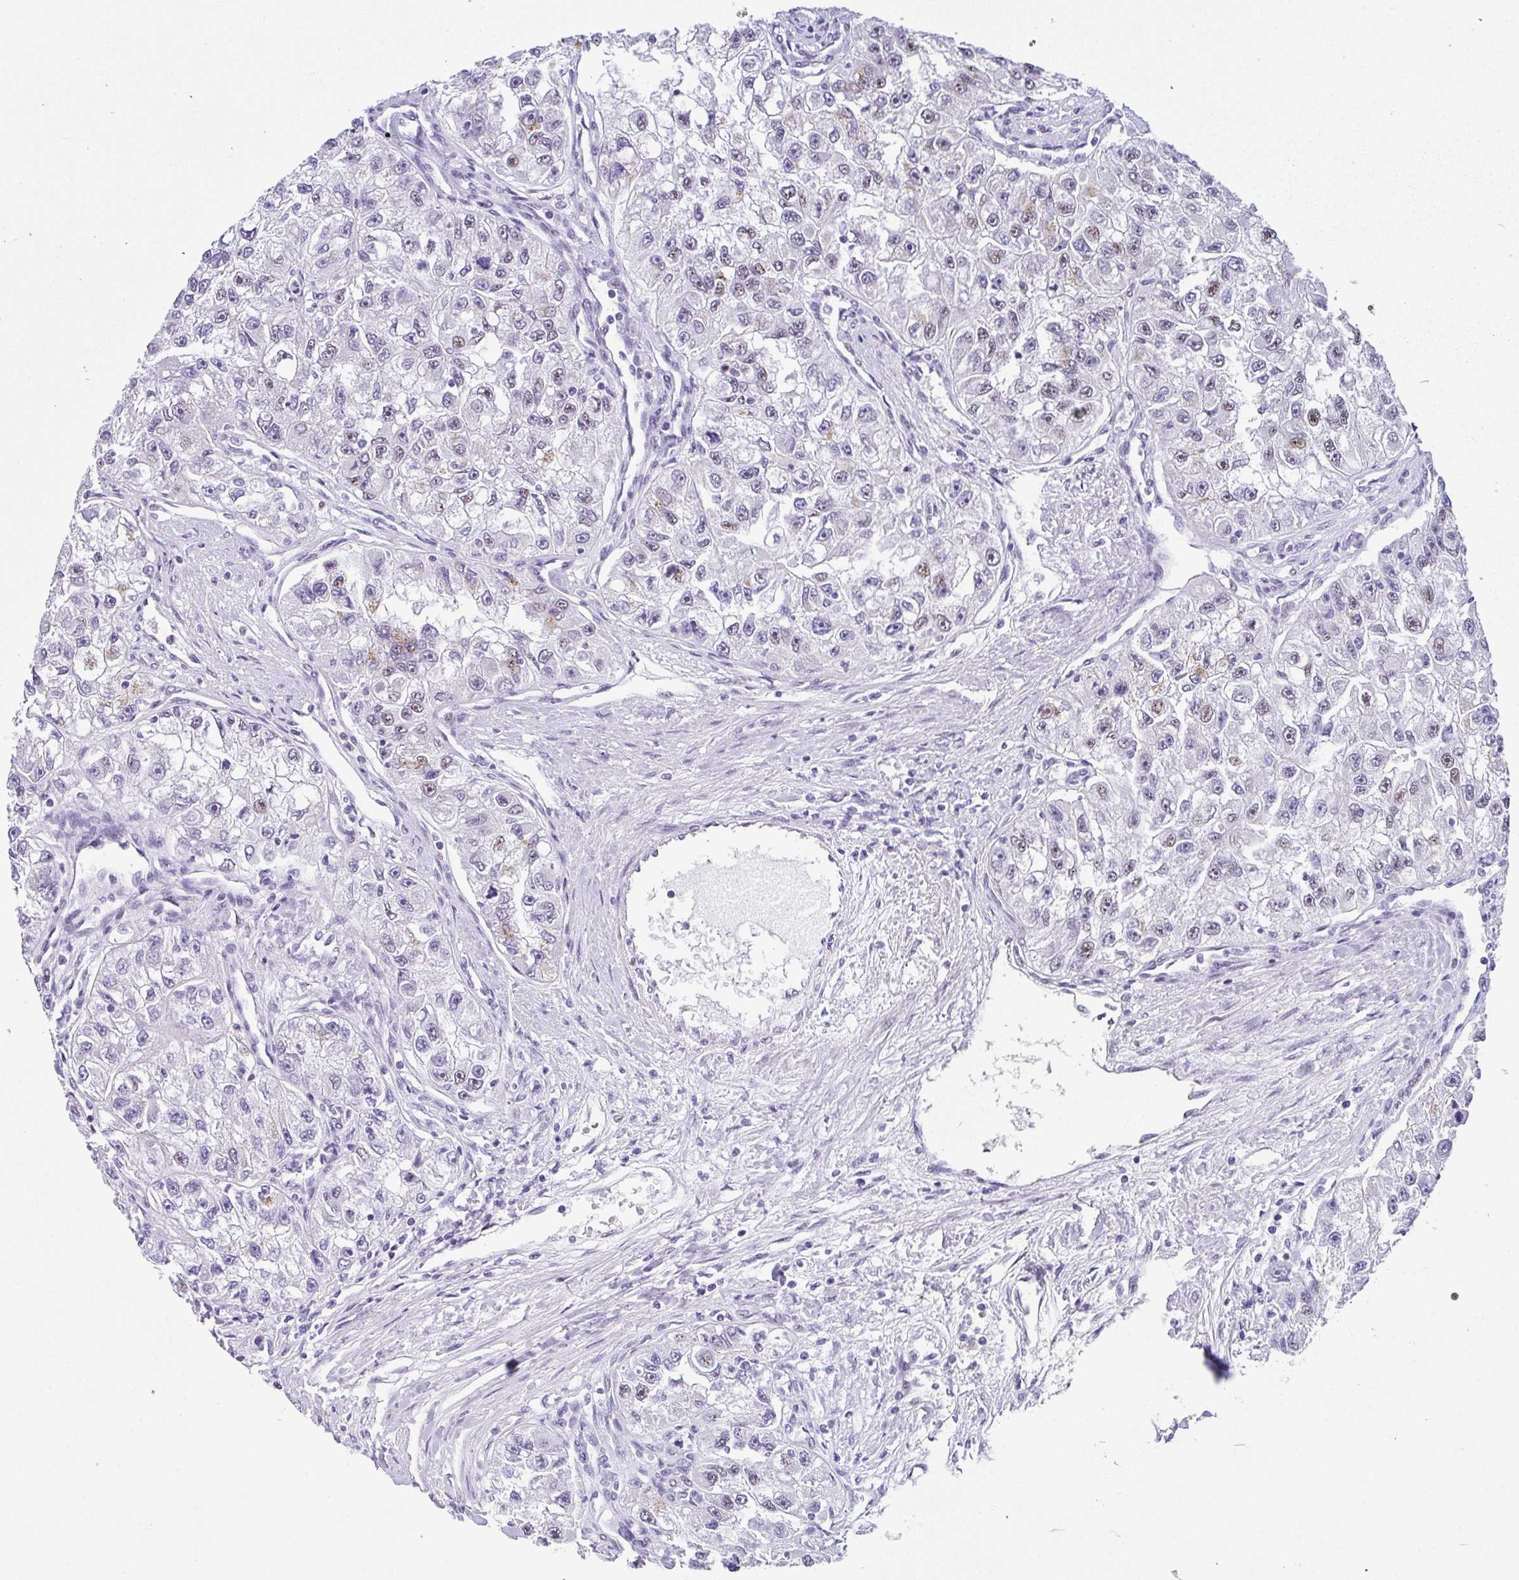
{"staining": {"intensity": "moderate", "quantity": "<25%", "location": "nuclear"}, "tissue": "renal cancer", "cell_type": "Tumor cells", "image_type": "cancer", "snomed": [{"axis": "morphology", "description": "Adenocarcinoma, NOS"}, {"axis": "topography", "description": "Kidney"}], "caption": "IHC of renal cancer demonstrates low levels of moderate nuclear staining in approximately <25% of tumor cells.", "gene": "NR1D2", "patient": {"sex": "male", "age": 63}}